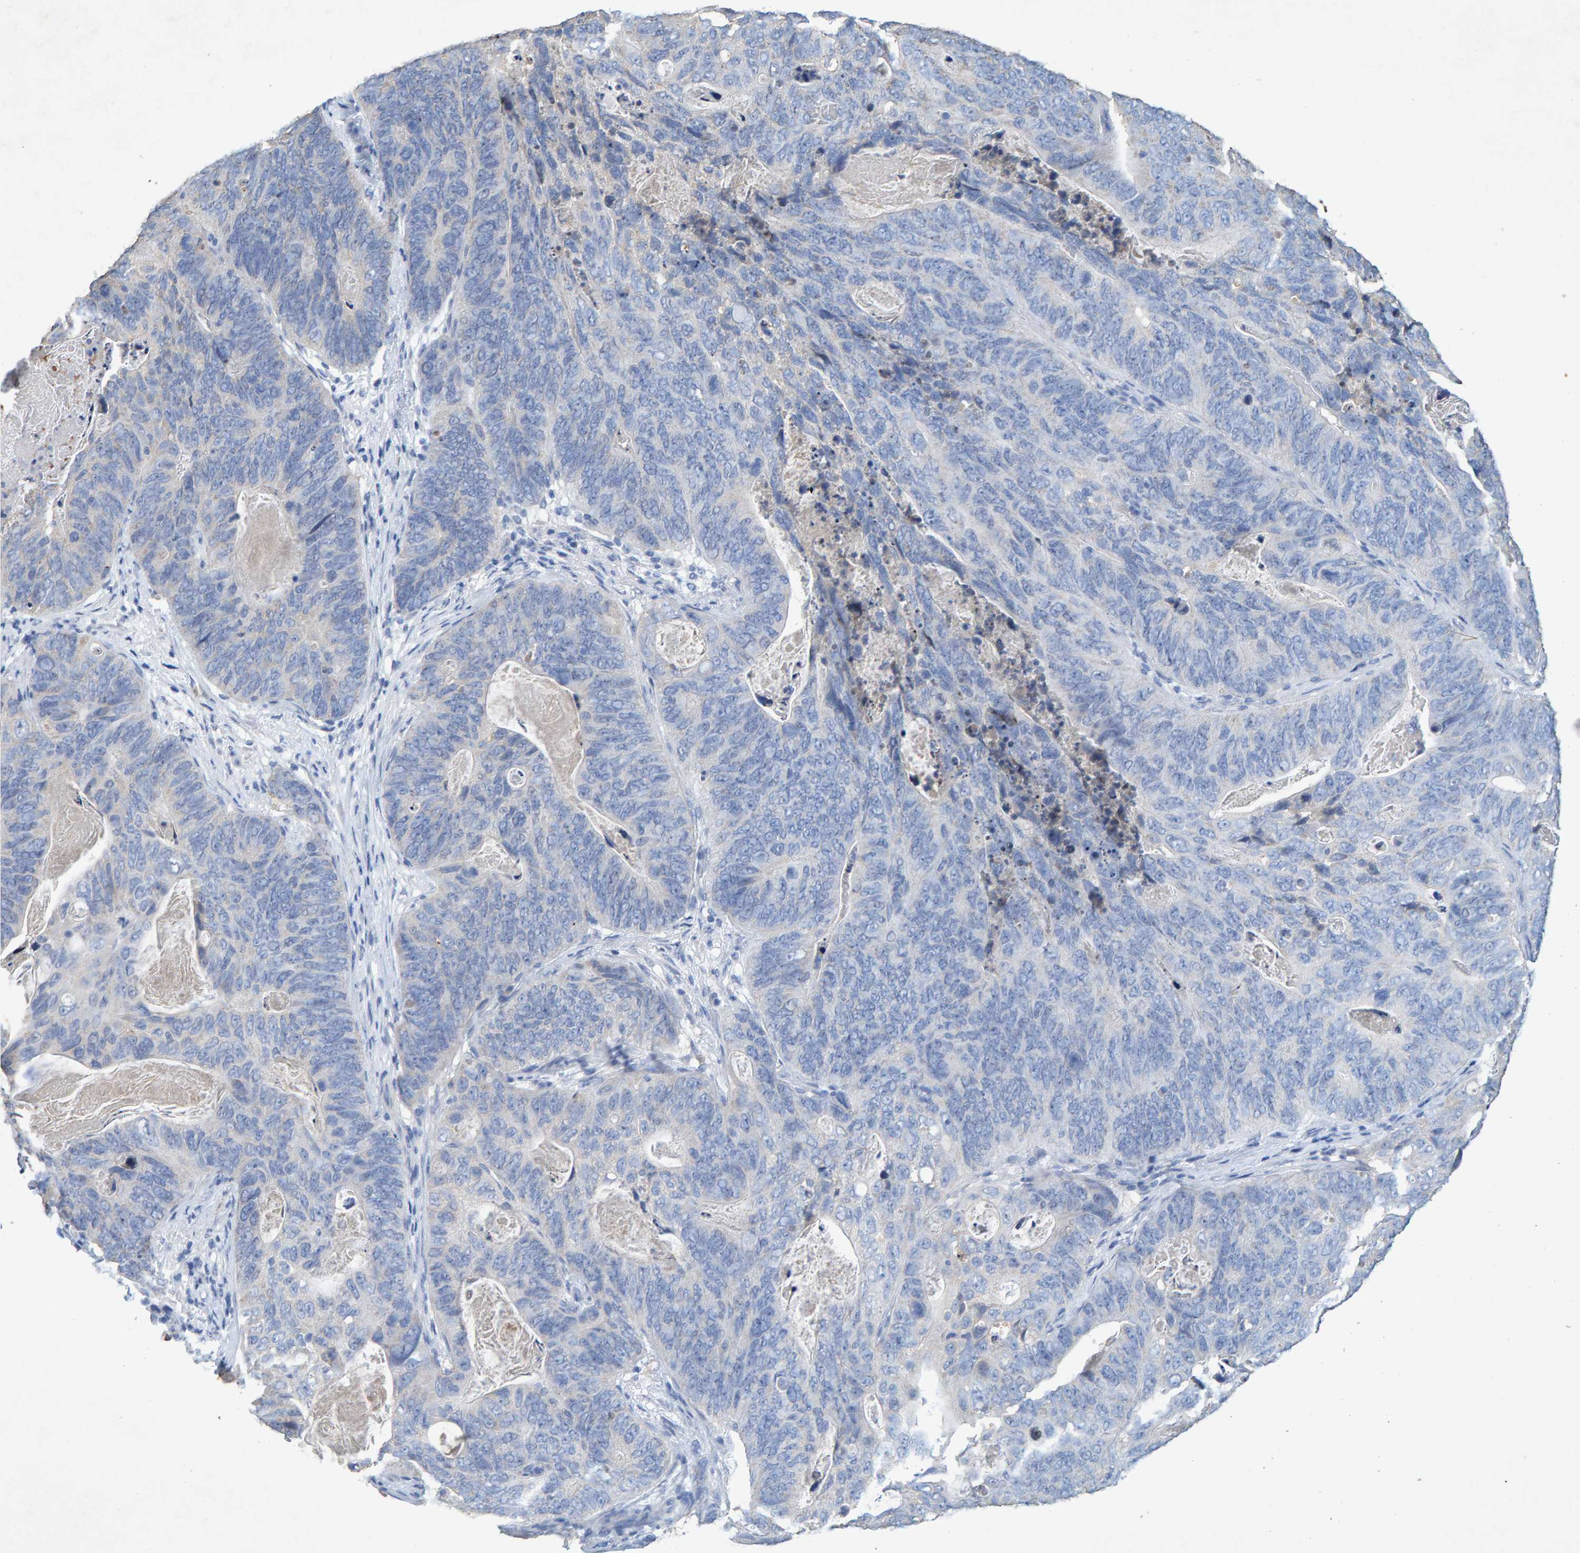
{"staining": {"intensity": "negative", "quantity": "none", "location": "none"}, "tissue": "stomach cancer", "cell_type": "Tumor cells", "image_type": "cancer", "snomed": [{"axis": "morphology", "description": "Normal tissue, NOS"}, {"axis": "morphology", "description": "Adenocarcinoma, NOS"}, {"axis": "topography", "description": "Stomach"}], "caption": "Protein analysis of adenocarcinoma (stomach) displays no significant expression in tumor cells.", "gene": "CTH", "patient": {"sex": "female", "age": 89}}